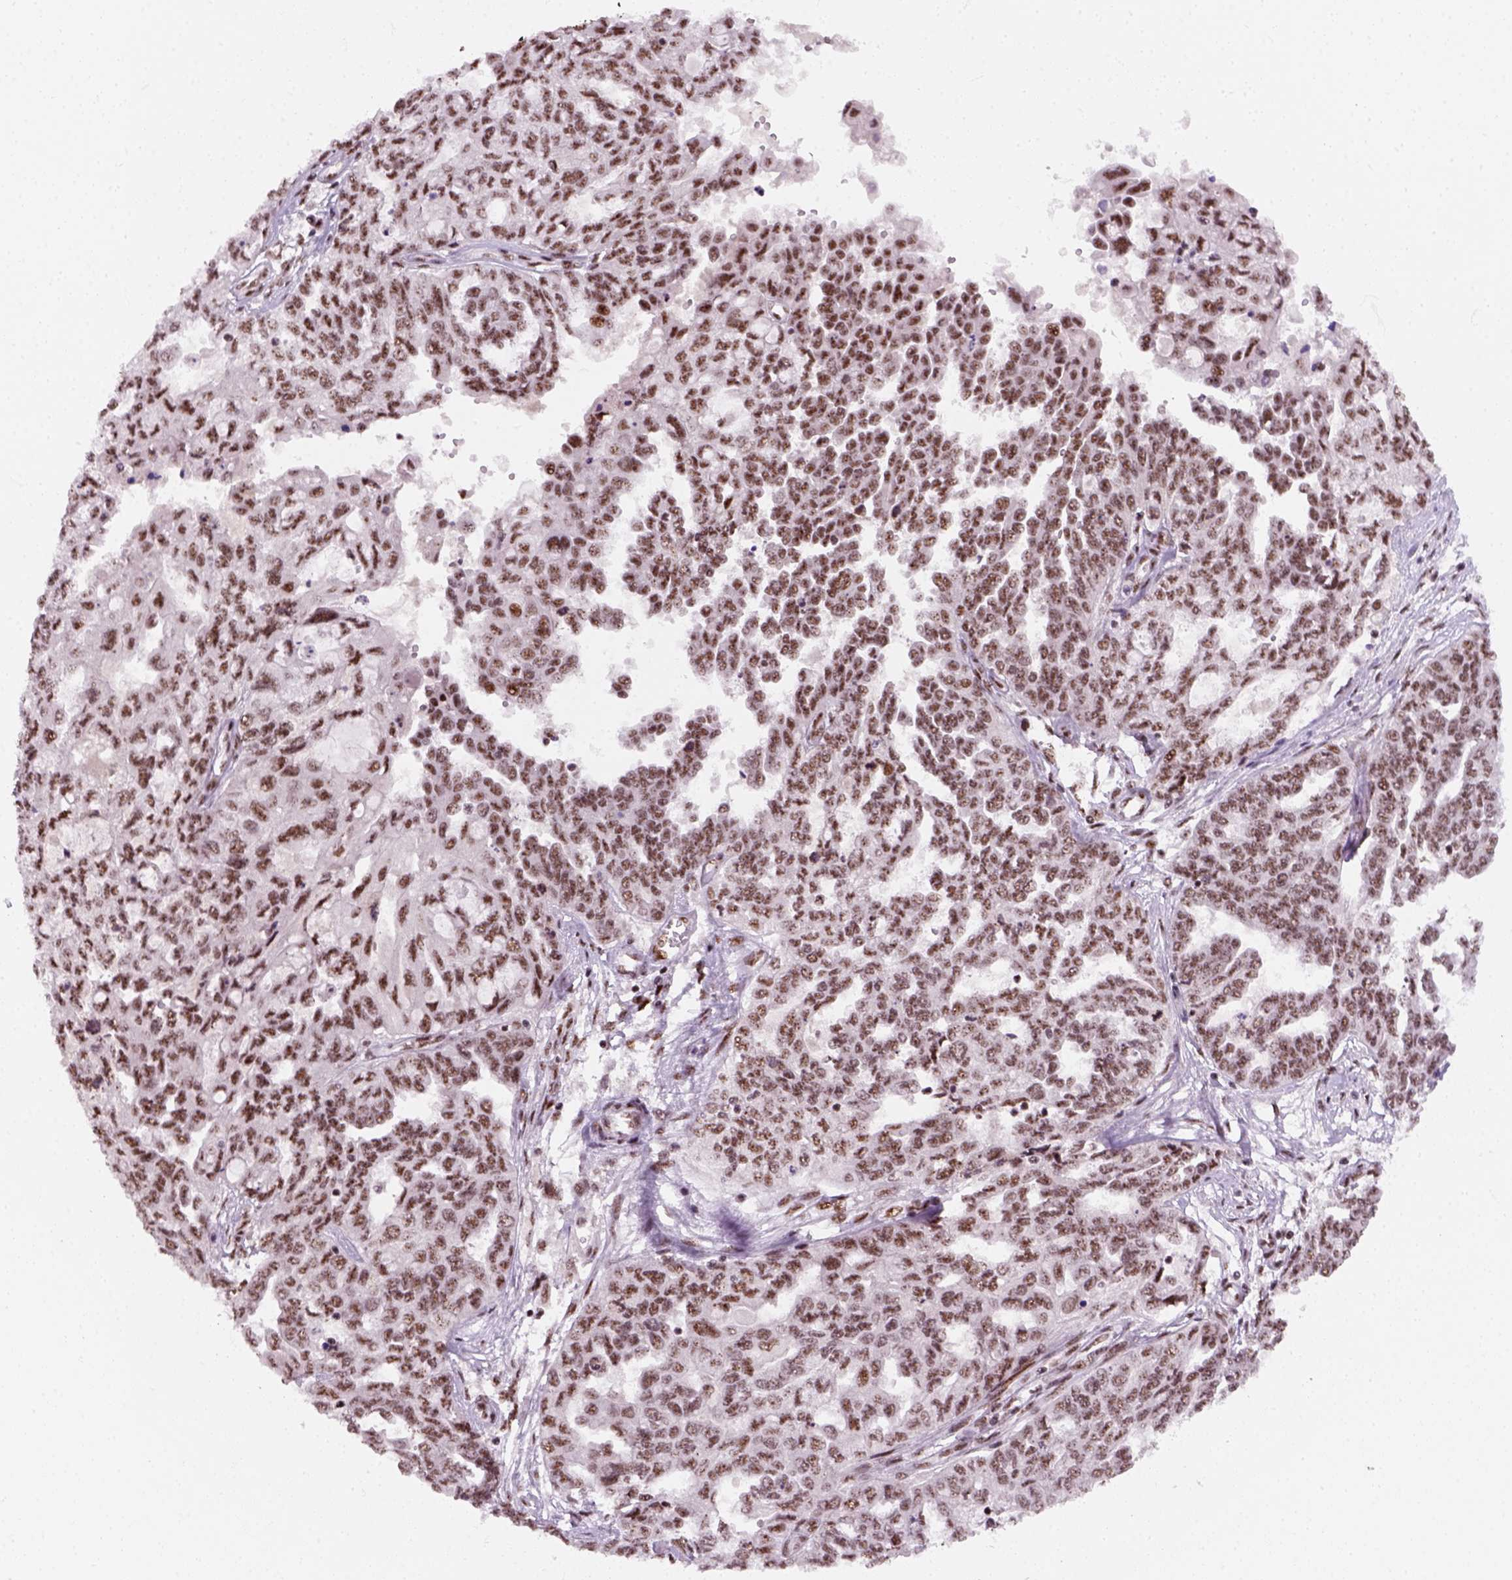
{"staining": {"intensity": "moderate", "quantity": ">75%", "location": "nuclear"}, "tissue": "ovarian cancer", "cell_type": "Tumor cells", "image_type": "cancer", "snomed": [{"axis": "morphology", "description": "Cystadenocarcinoma, serous, NOS"}, {"axis": "topography", "description": "Ovary"}], "caption": "High-power microscopy captured an IHC image of ovarian serous cystadenocarcinoma, revealing moderate nuclear expression in about >75% of tumor cells. Nuclei are stained in blue.", "gene": "GTF2F1", "patient": {"sex": "female", "age": 53}}